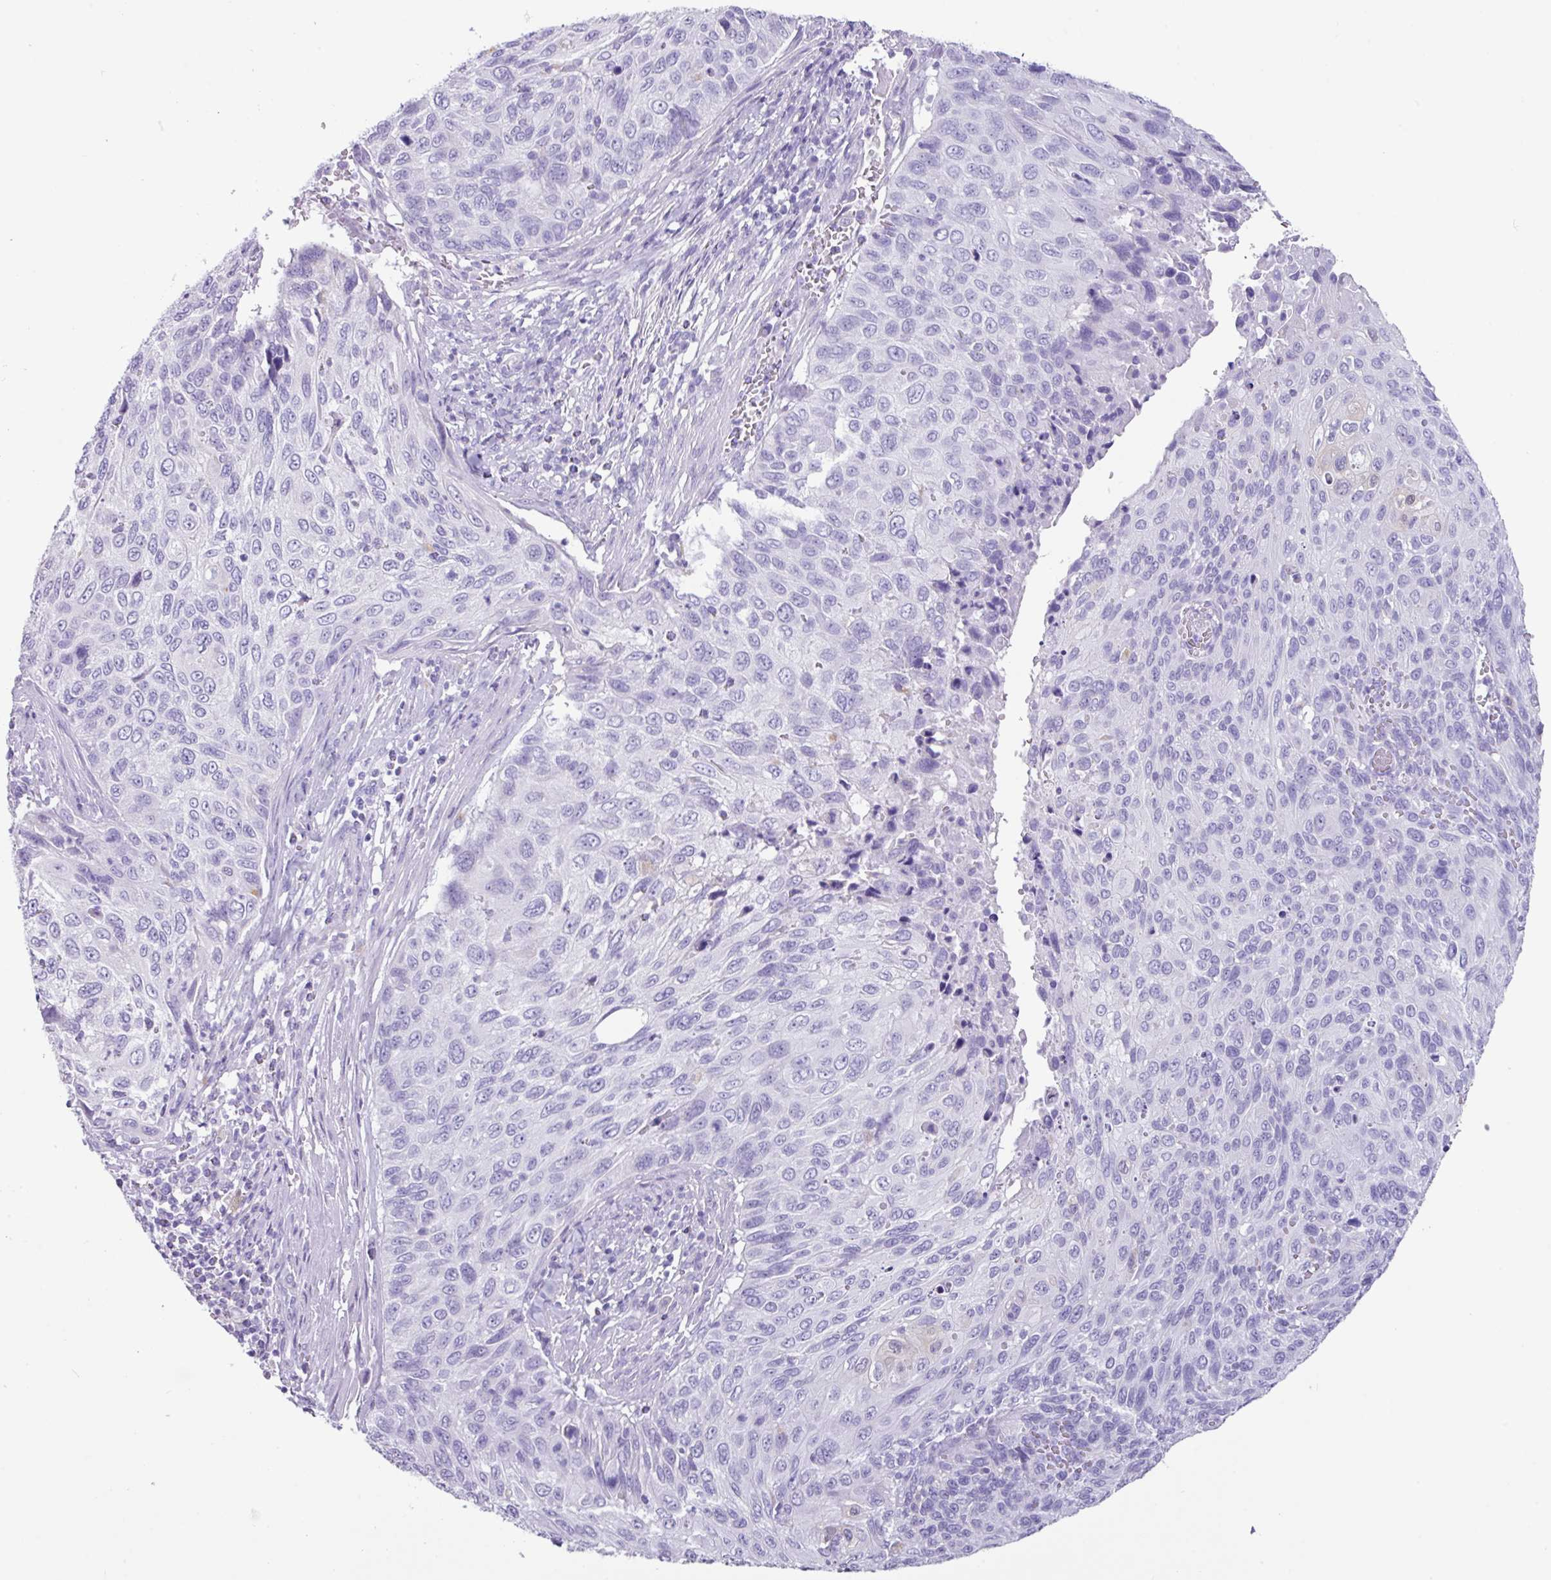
{"staining": {"intensity": "negative", "quantity": "none", "location": "none"}, "tissue": "cervical cancer", "cell_type": "Tumor cells", "image_type": "cancer", "snomed": [{"axis": "morphology", "description": "Squamous cell carcinoma, NOS"}, {"axis": "topography", "description": "Cervix"}], "caption": "Tumor cells show no significant protein staining in cervical cancer.", "gene": "NCCRP1", "patient": {"sex": "female", "age": 70}}